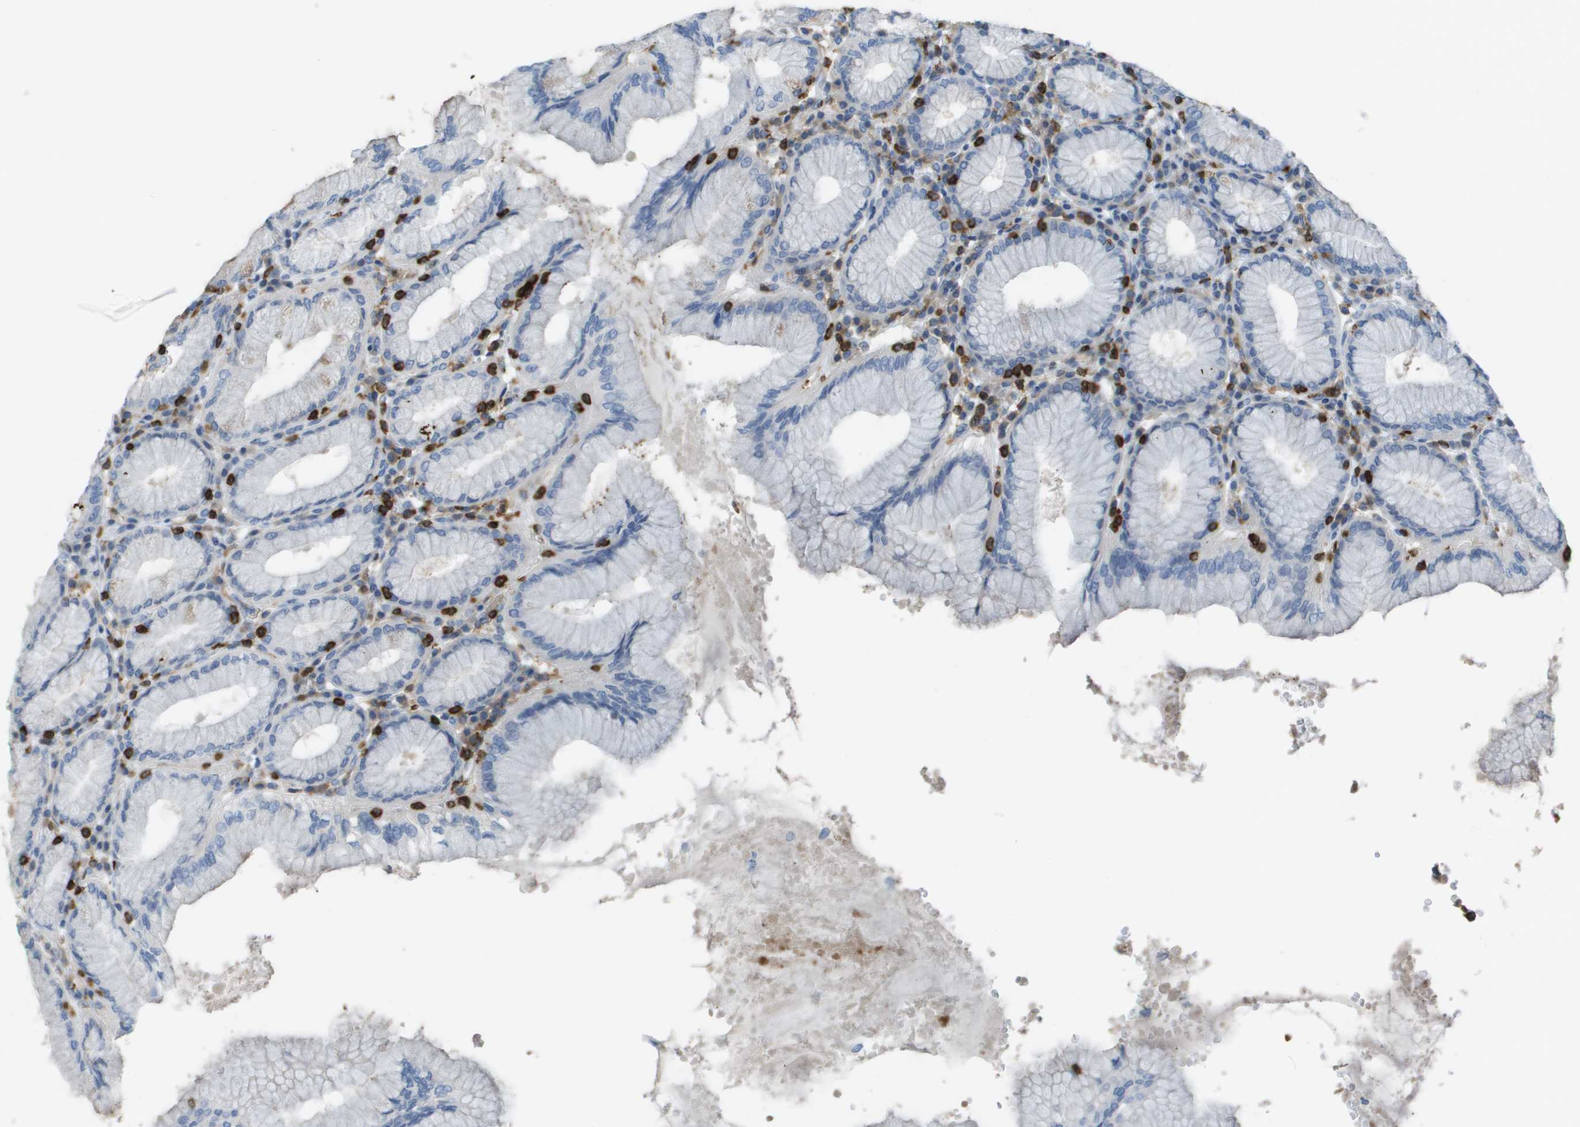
{"staining": {"intensity": "negative", "quantity": "none", "location": "none"}, "tissue": "stomach", "cell_type": "Glandular cells", "image_type": "normal", "snomed": [{"axis": "morphology", "description": "Normal tissue, NOS"}, {"axis": "topography", "description": "Stomach"}, {"axis": "topography", "description": "Stomach, lower"}], "caption": "Immunohistochemistry (IHC) image of benign stomach: human stomach stained with DAB (3,3'-diaminobenzidine) reveals no significant protein expression in glandular cells.", "gene": "APBB1IP", "patient": {"sex": "female", "age": 56}}